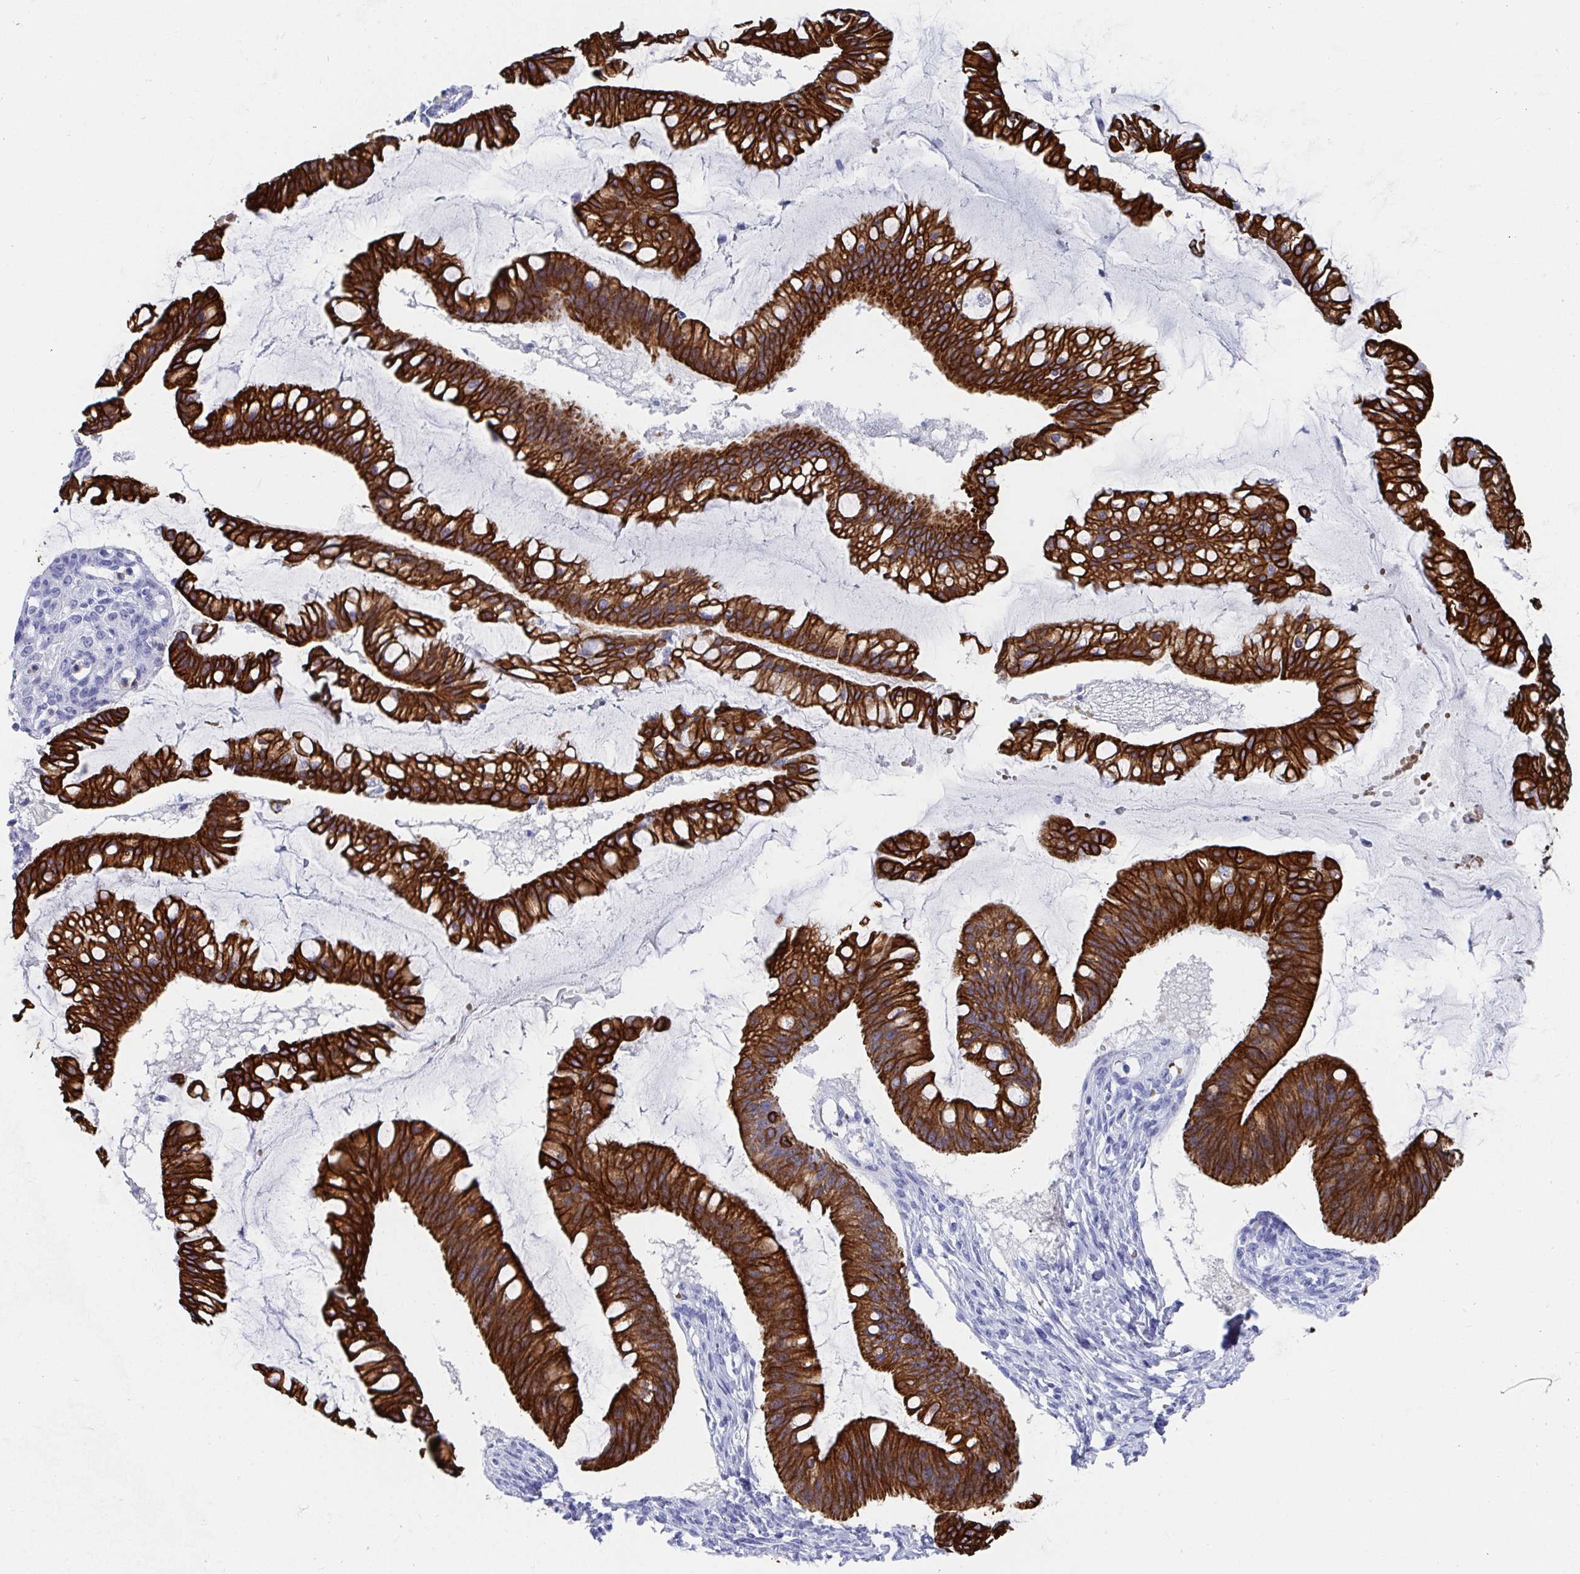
{"staining": {"intensity": "strong", "quantity": ">75%", "location": "cytoplasmic/membranous"}, "tissue": "ovarian cancer", "cell_type": "Tumor cells", "image_type": "cancer", "snomed": [{"axis": "morphology", "description": "Cystadenocarcinoma, mucinous, NOS"}, {"axis": "topography", "description": "Ovary"}], "caption": "About >75% of tumor cells in human ovarian mucinous cystadenocarcinoma exhibit strong cytoplasmic/membranous protein positivity as visualized by brown immunohistochemical staining.", "gene": "CLDN8", "patient": {"sex": "female", "age": 73}}